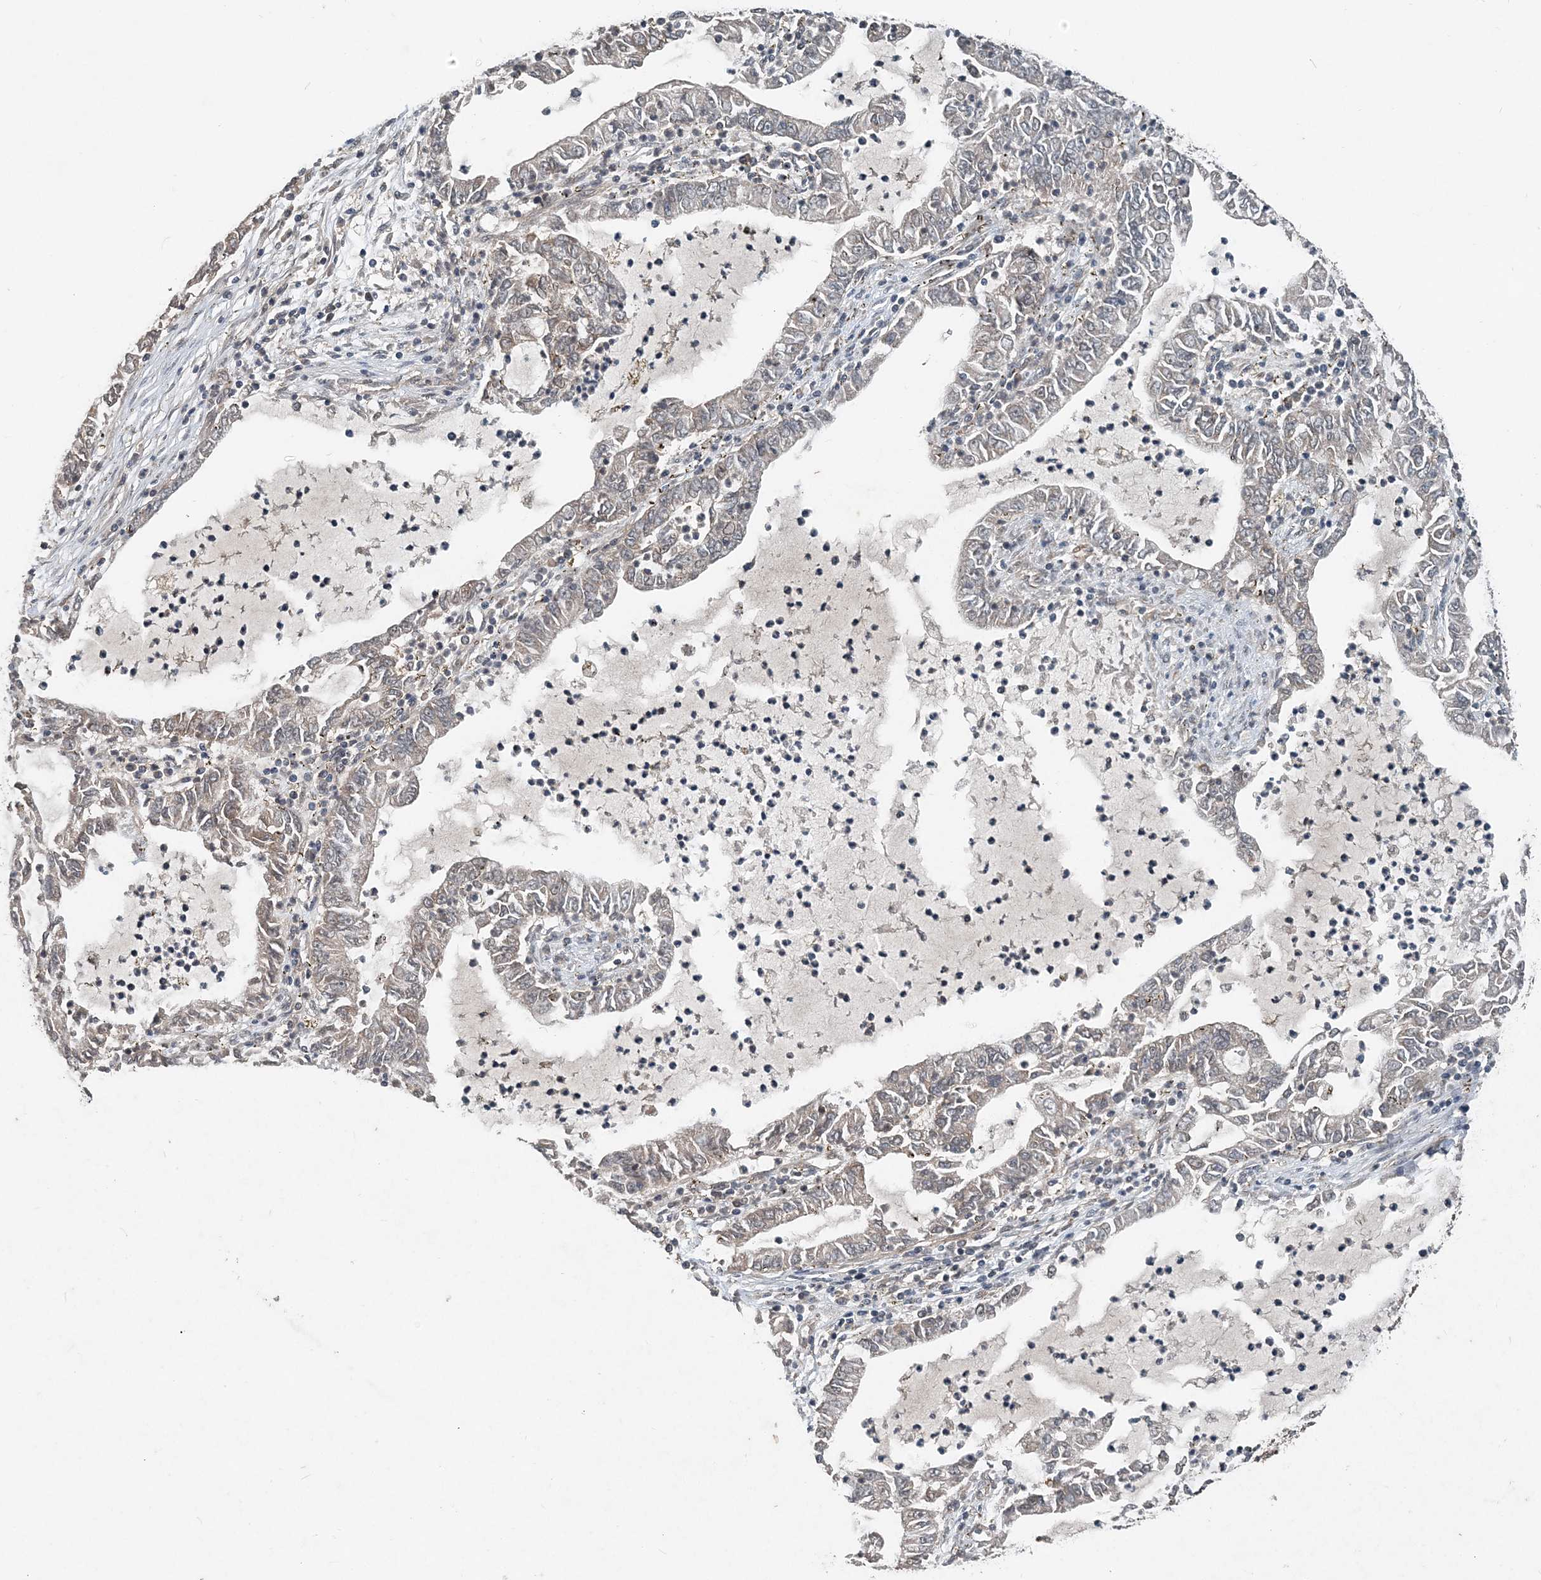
{"staining": {"intensity": "negative", "quantity": "none", "location": "none"}, "tissue": "lung cancer", "cell_type": "Tumor cells", "image_type": "cancer", "snomed": [{"axis": "morphology", "description": "Adenocarcinoma, NOS"}, {"axis": "topography", "description": "Lung"}], "caption": "Tumor cells are negative for protein expression in human adenocarcinoma (lung).", "gene": "SMPD3", "patient": {"sex": "female", "age": 51}}